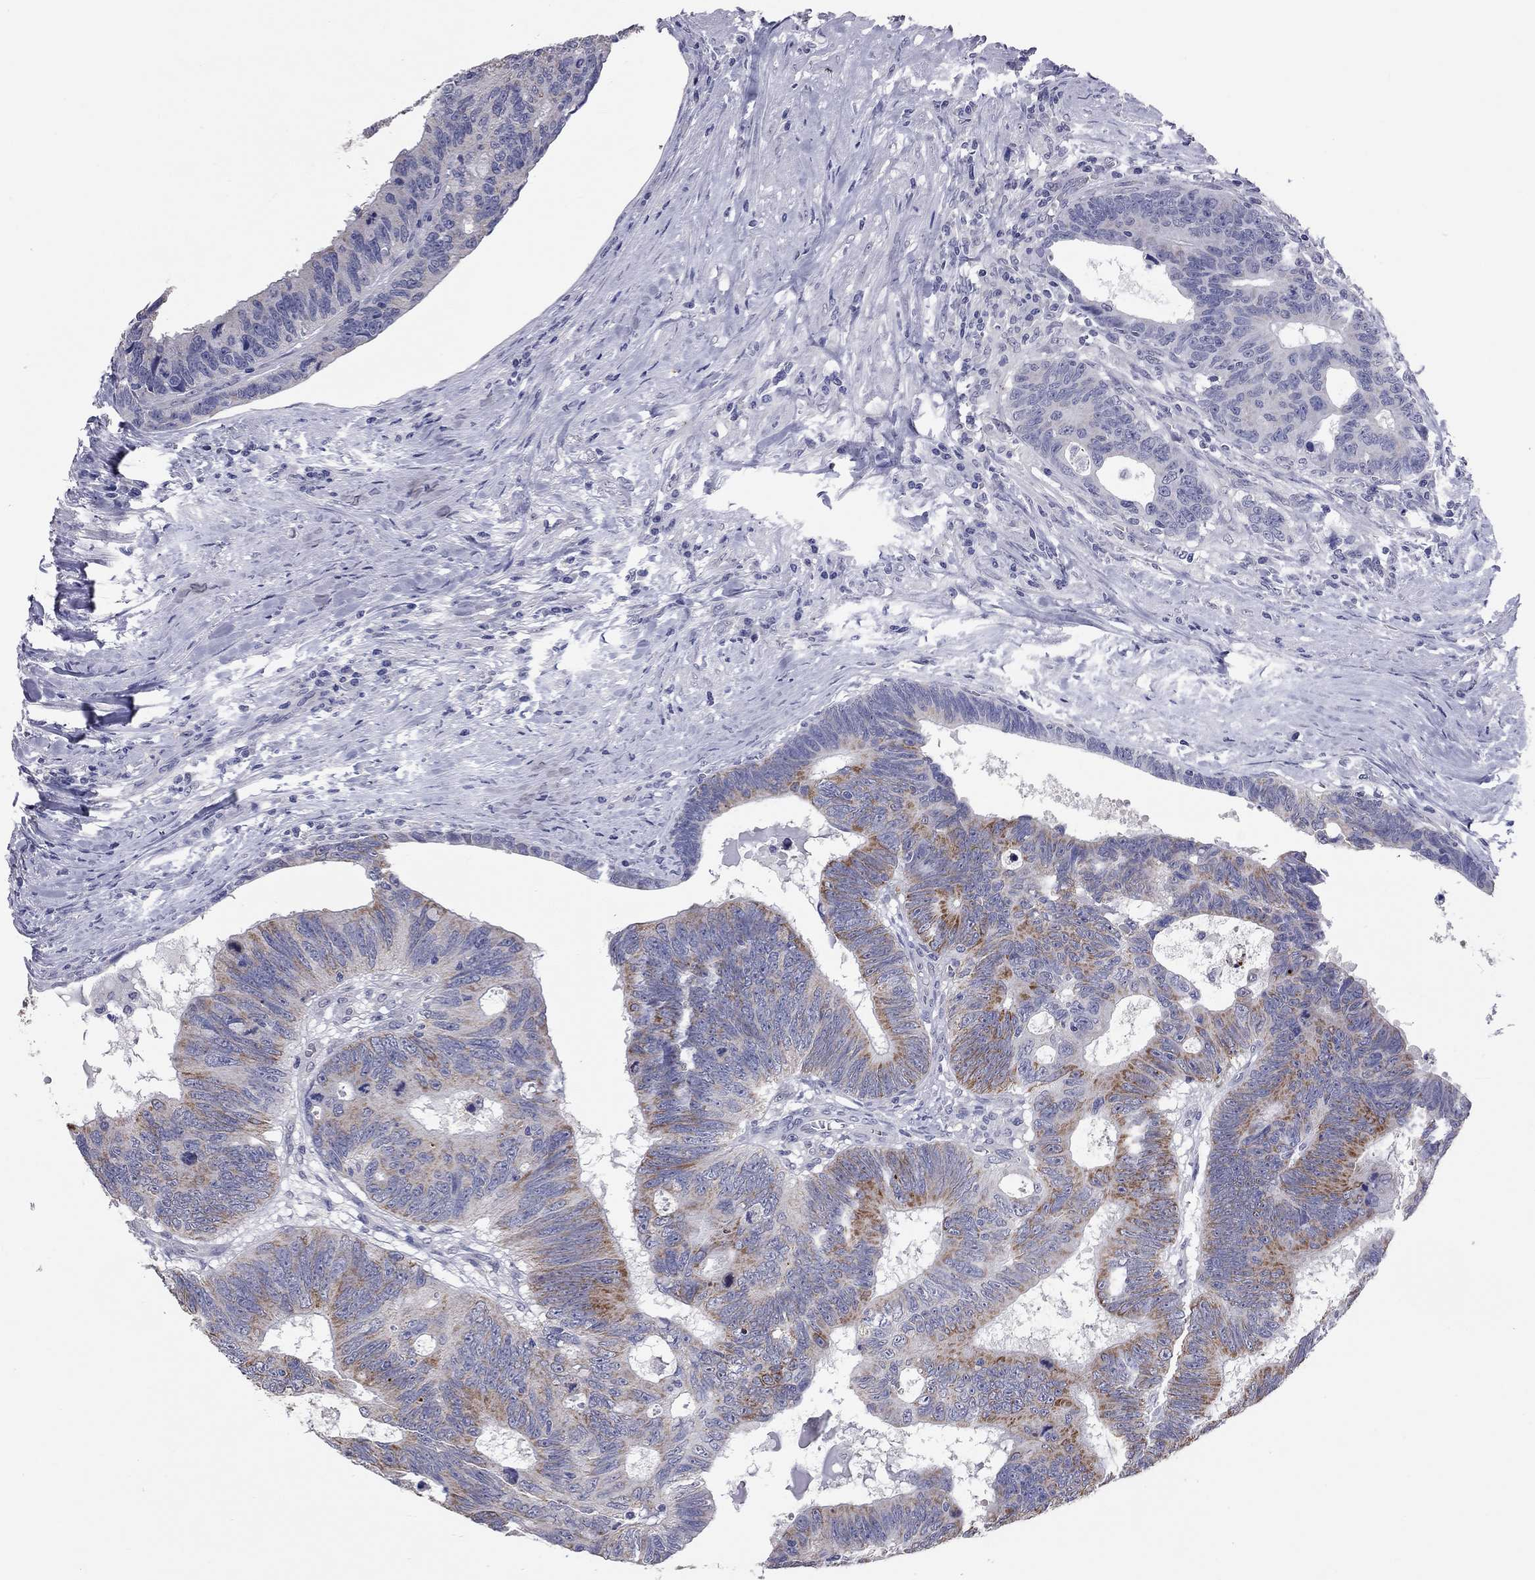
{"staining": {"intensity": "strong", "quantity": "<25%", "location": "cytoplasmic/membranous"}, "tissue": "colorectal cancer", "cell_type": "Tumor cells", "image_type": "cancer", "snomed": [{"axis": "morphology", "description": "Adenocarcinoma, NOS"}, {"axis": "topography", "description": "Colon"}], "caption": "Immunohistochemistry photomicrograph of neoplastic tissue: human adenocarcinoma (colorectal) stained using immunohistochemistry (IHC) reveals medium levels of strong protein expression localized specifically in the cytoplasmic/membranous of tumor cells, appearing as a cytoplasmic/membranous brown color.", "gene": "SHOC2", "patient": {"sex": "female", "age": 77}}